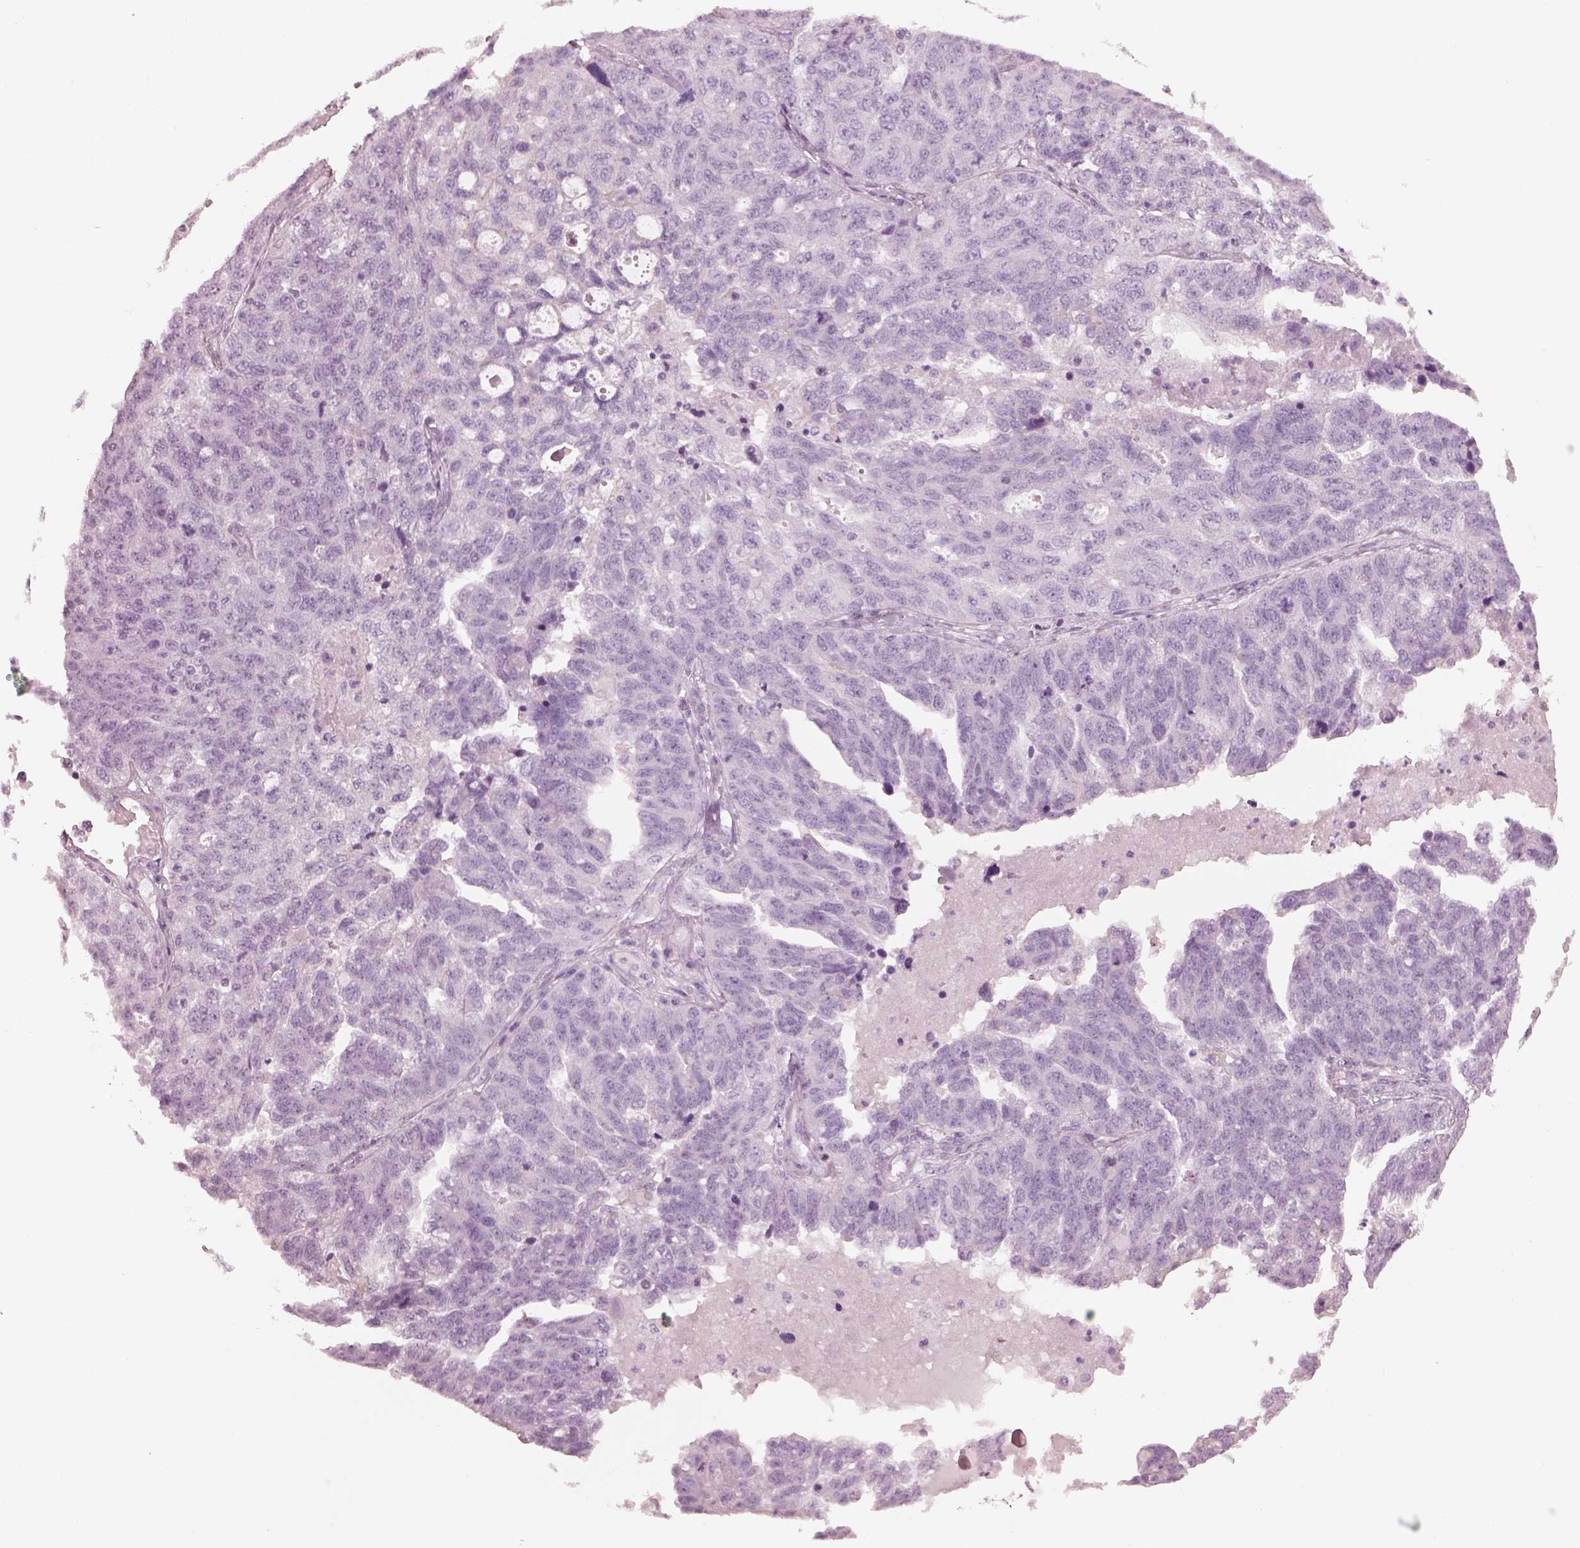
{"staining": {"intensity": "negative", "quantity": "none", "location": "none"}, "tissue": "ovarian cancer", "cell_type": "Tumor cells", "image_type": "cancer", "snomed": [{"axis": "morphology", "description": "Cystadenocarcinoma, serous, NOS"}, {"axis": "topography", "description": "Ovary"}], "caption": "A micrograph of human serous cystadenocarcinoma (ovarian) is negative for staining in tumor cells.", "gene": "PON3", "patient": {"sex": "female", "age": 71}}